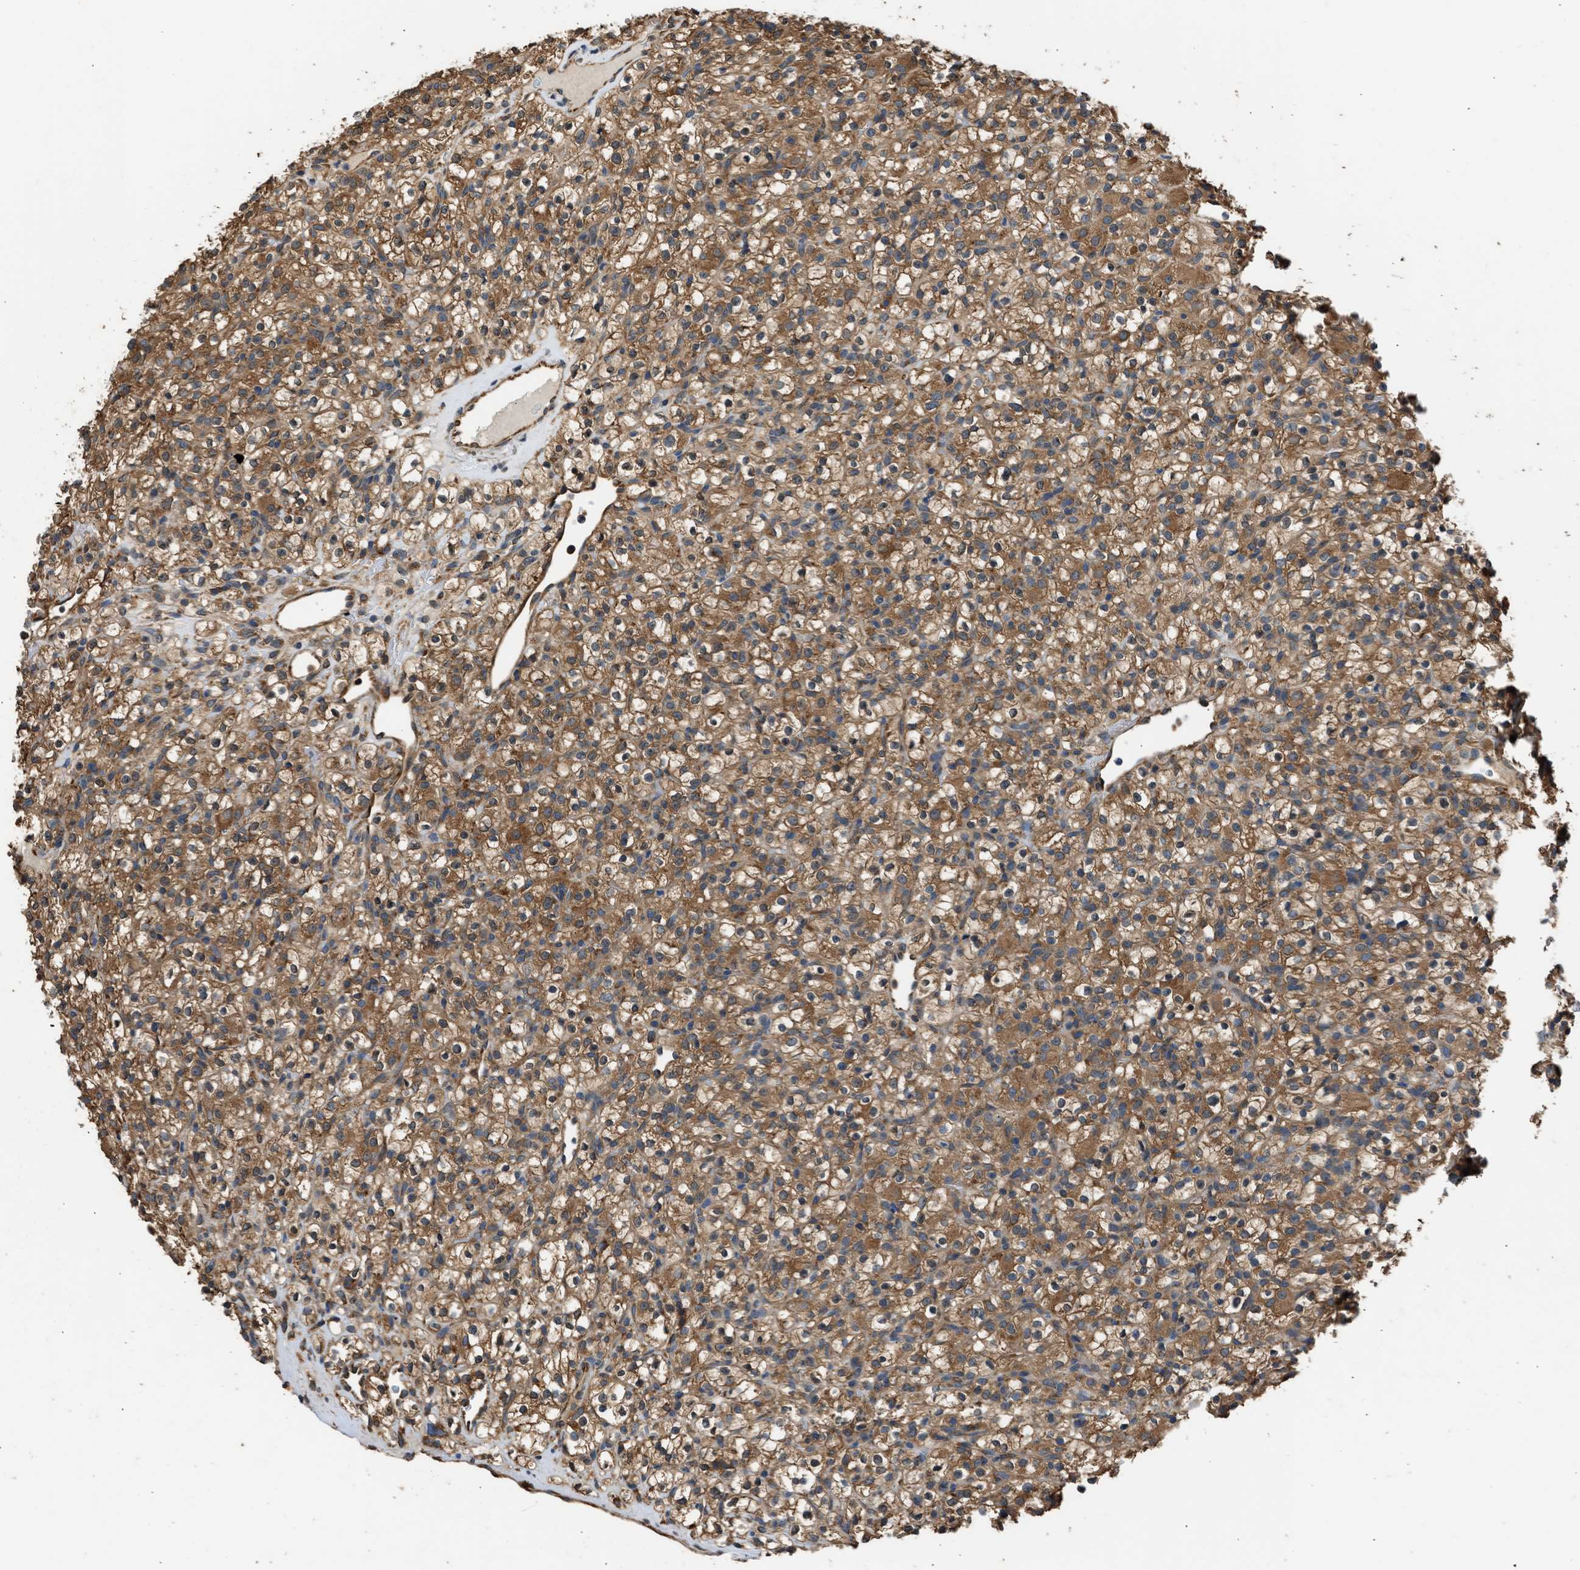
{"staining": {"intensity": "moderate", "quantity": ">75%", "location": "cytoplasmic/membranous"}, "tissue": "renal cancer", "cell_type": "Tumor cells", "image_type": "cancer", "snomed": [{"axis": "morphology", "description": "Normal tissue, NOS"}, {"axis": "morphology", "description": "Adenocarcinoma, NOS"}, {"axis": "topography", "description": "Kidney"}], "caption": "Immunohistochemical staining of renal cancer exhibits medium levels of moderate cytoplasmic/membranous staining in approximately >75% of tumor cells.", "gene": "SLC36A4", "patient": {"sex": "female", "age": 72}}